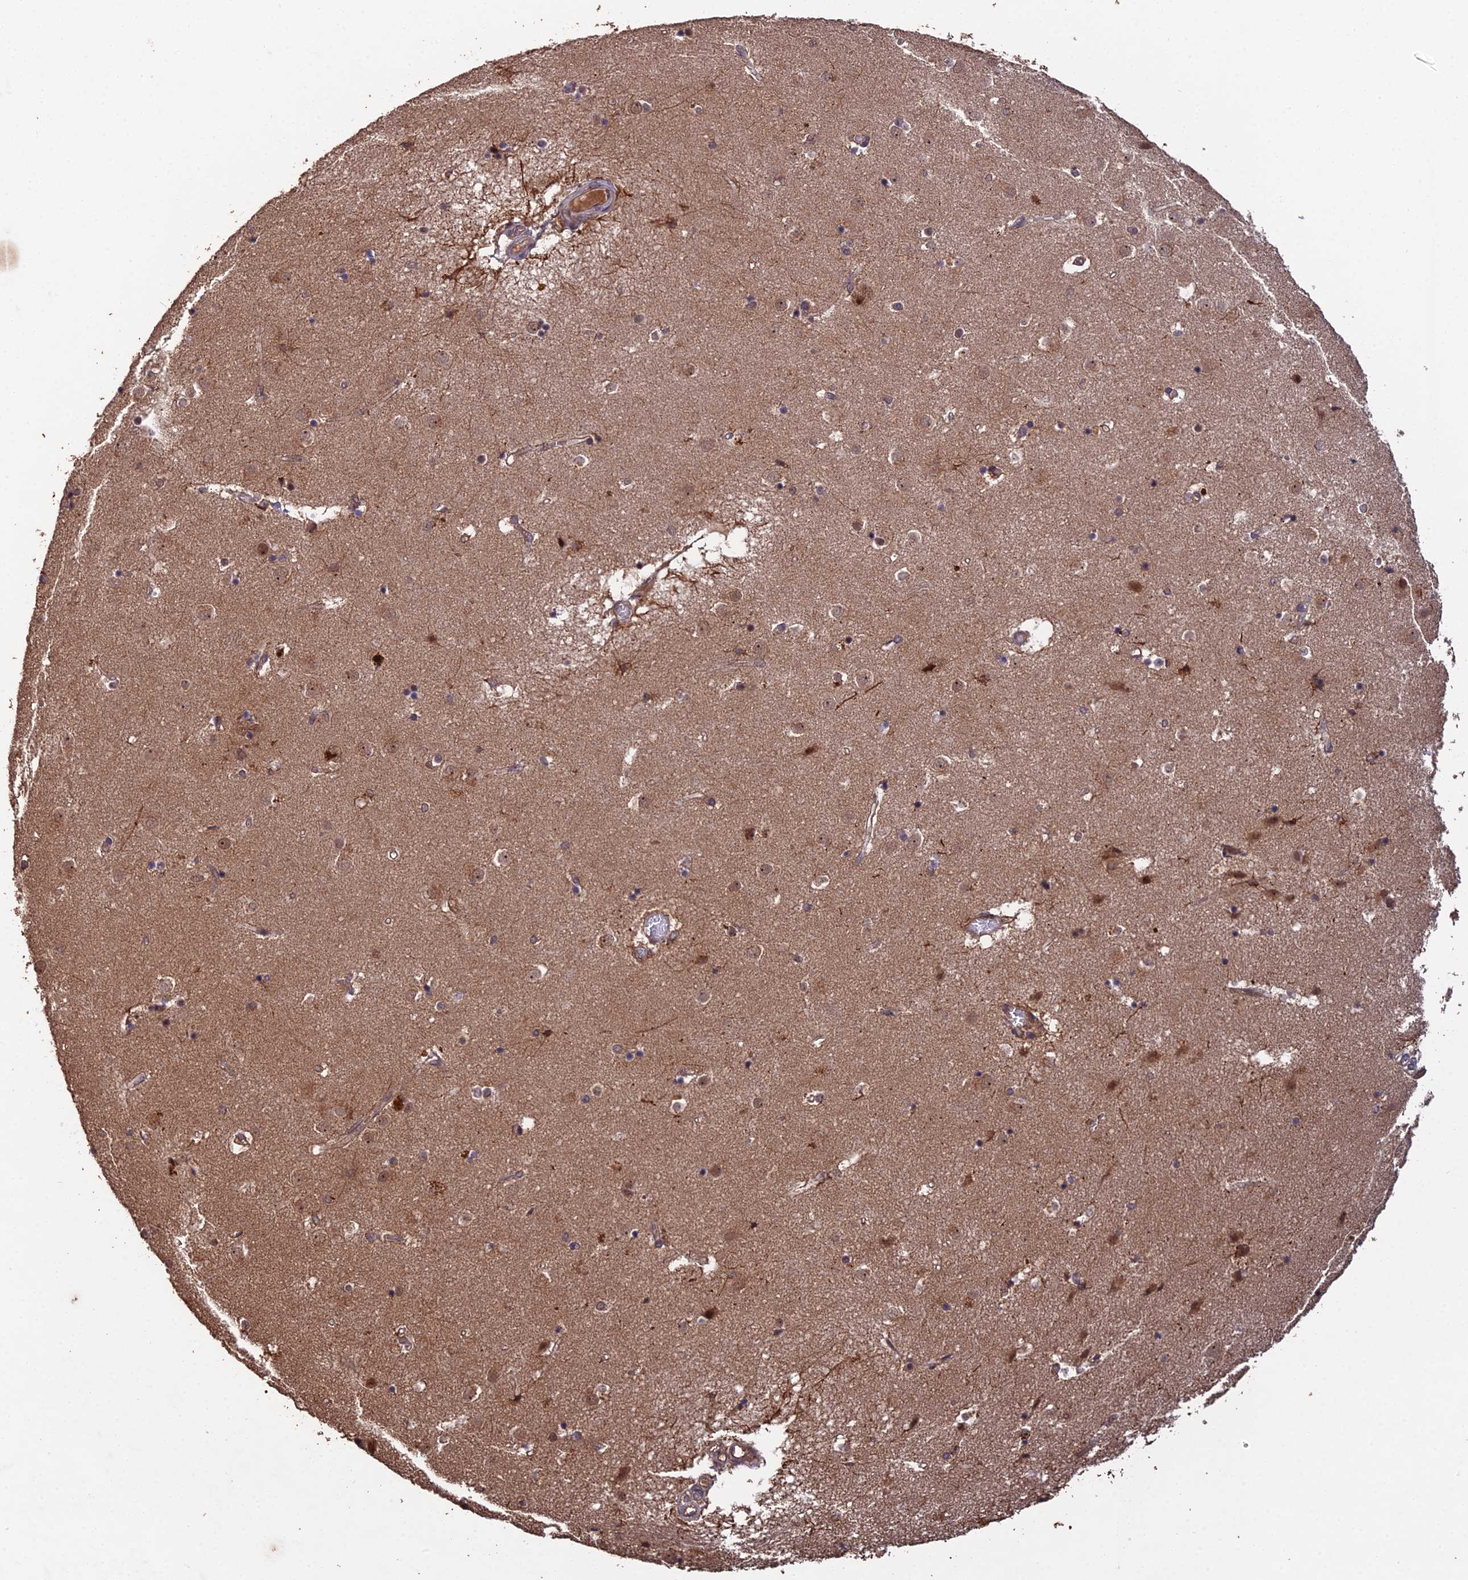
{"staining": {"intensity": "moderate", "quantity": "<25%", "location": "cytoplasmic/membranous,nuclear"}, "tissue": "caudate", "cell_type": "Glial cells", "image_type": "normal", "snomed": [{"axis": "morphology", "description": "Normal tissue, NOS"}, {"axis": "topography", "description": "Lateral ventricle wall"}], "caption": "IHC histopathology image of unremarkable caudate stained for a protein (brown), which demonstrates low levels of moderate cytoplasmic/membranous,nuclear expression in about <25% of glial cells.", "gene": "RALGAPA2", "patient": {"sex": "male", "age": 70}}